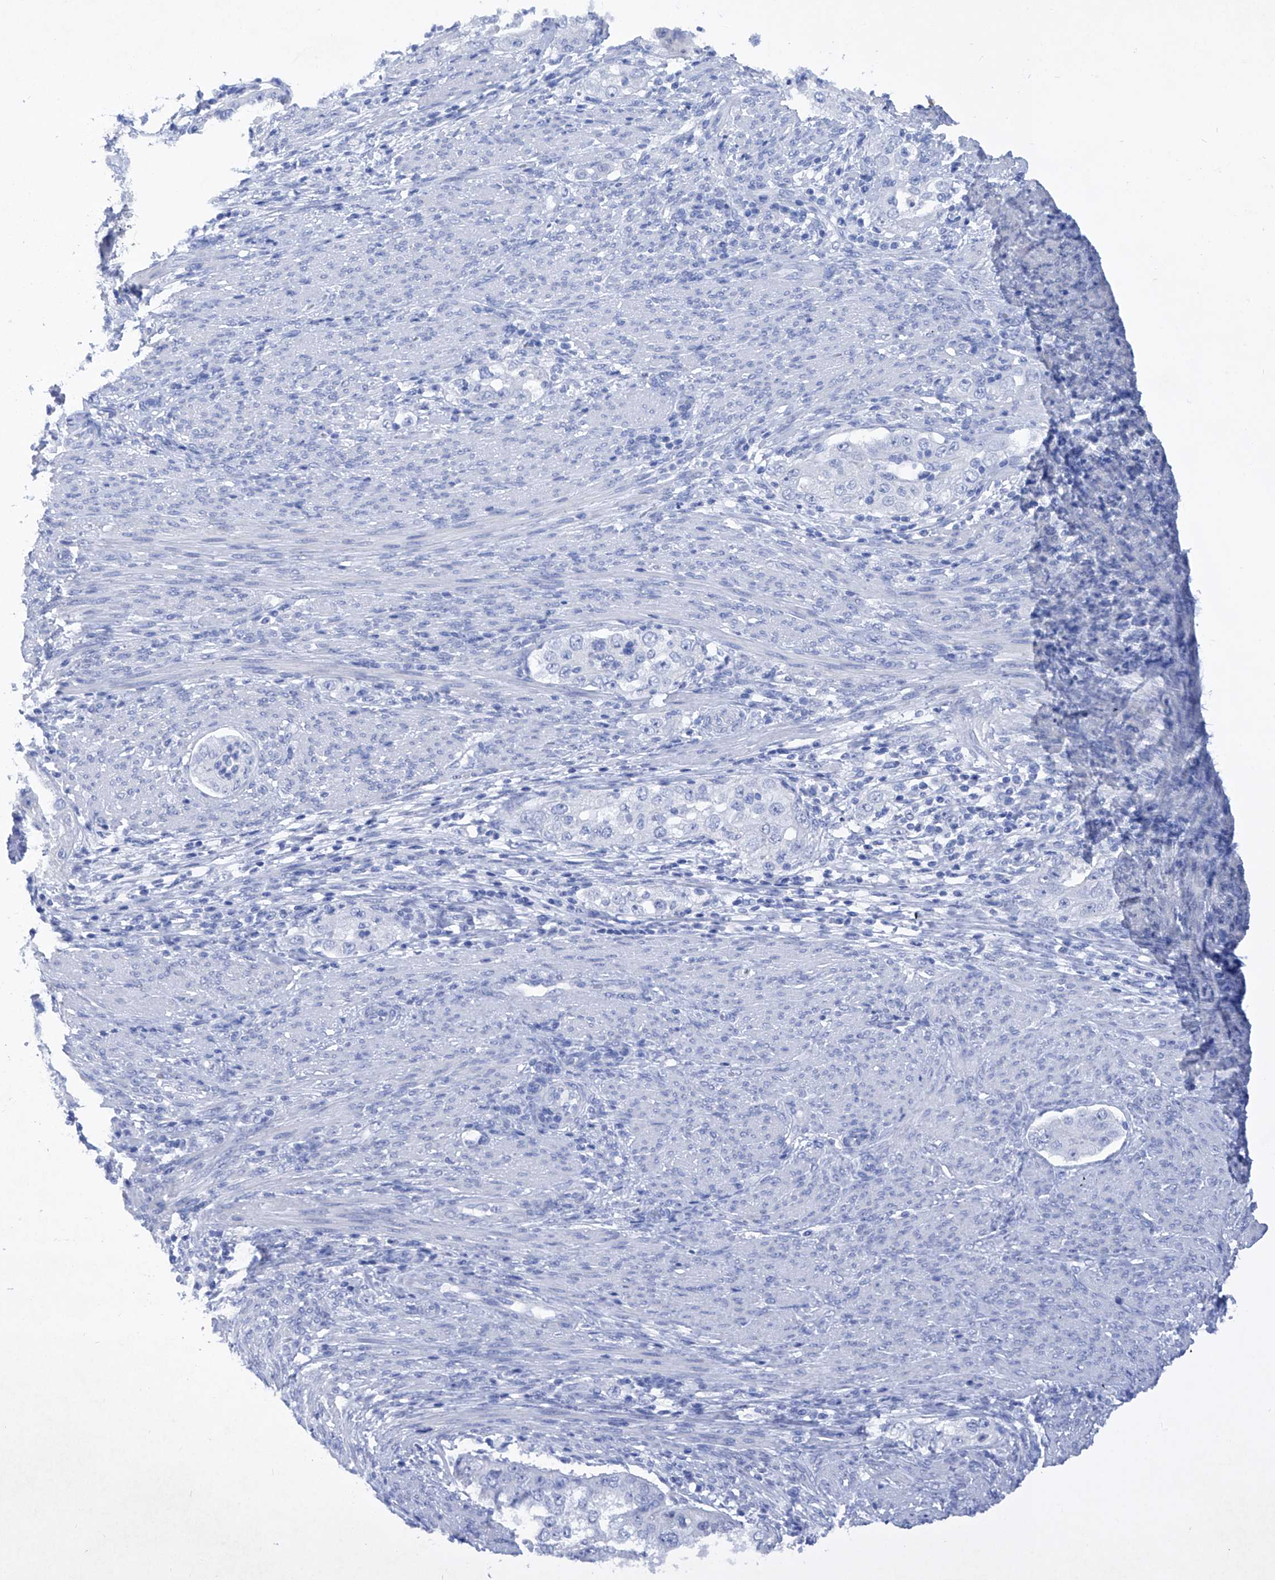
{"staining": {"intensity": "negative", "quantity": "none", "location": "none"}, "tissue": "endometrial cancer", "cell_type": "Tumor cells", "image_type": "cancer", "snomed": [{"axis": "morphology", "description": "Adenocarcinoma, NOS"}, {"axis": "topography", "description": "Endometrium"}], "caption": "Immunohistochemical staining of endometrial cancer (adenocarcinoma) reveals no significant staining in tumor cells.", "gene": "BARX2", "patient": {"sex": "female", "age": 85}}